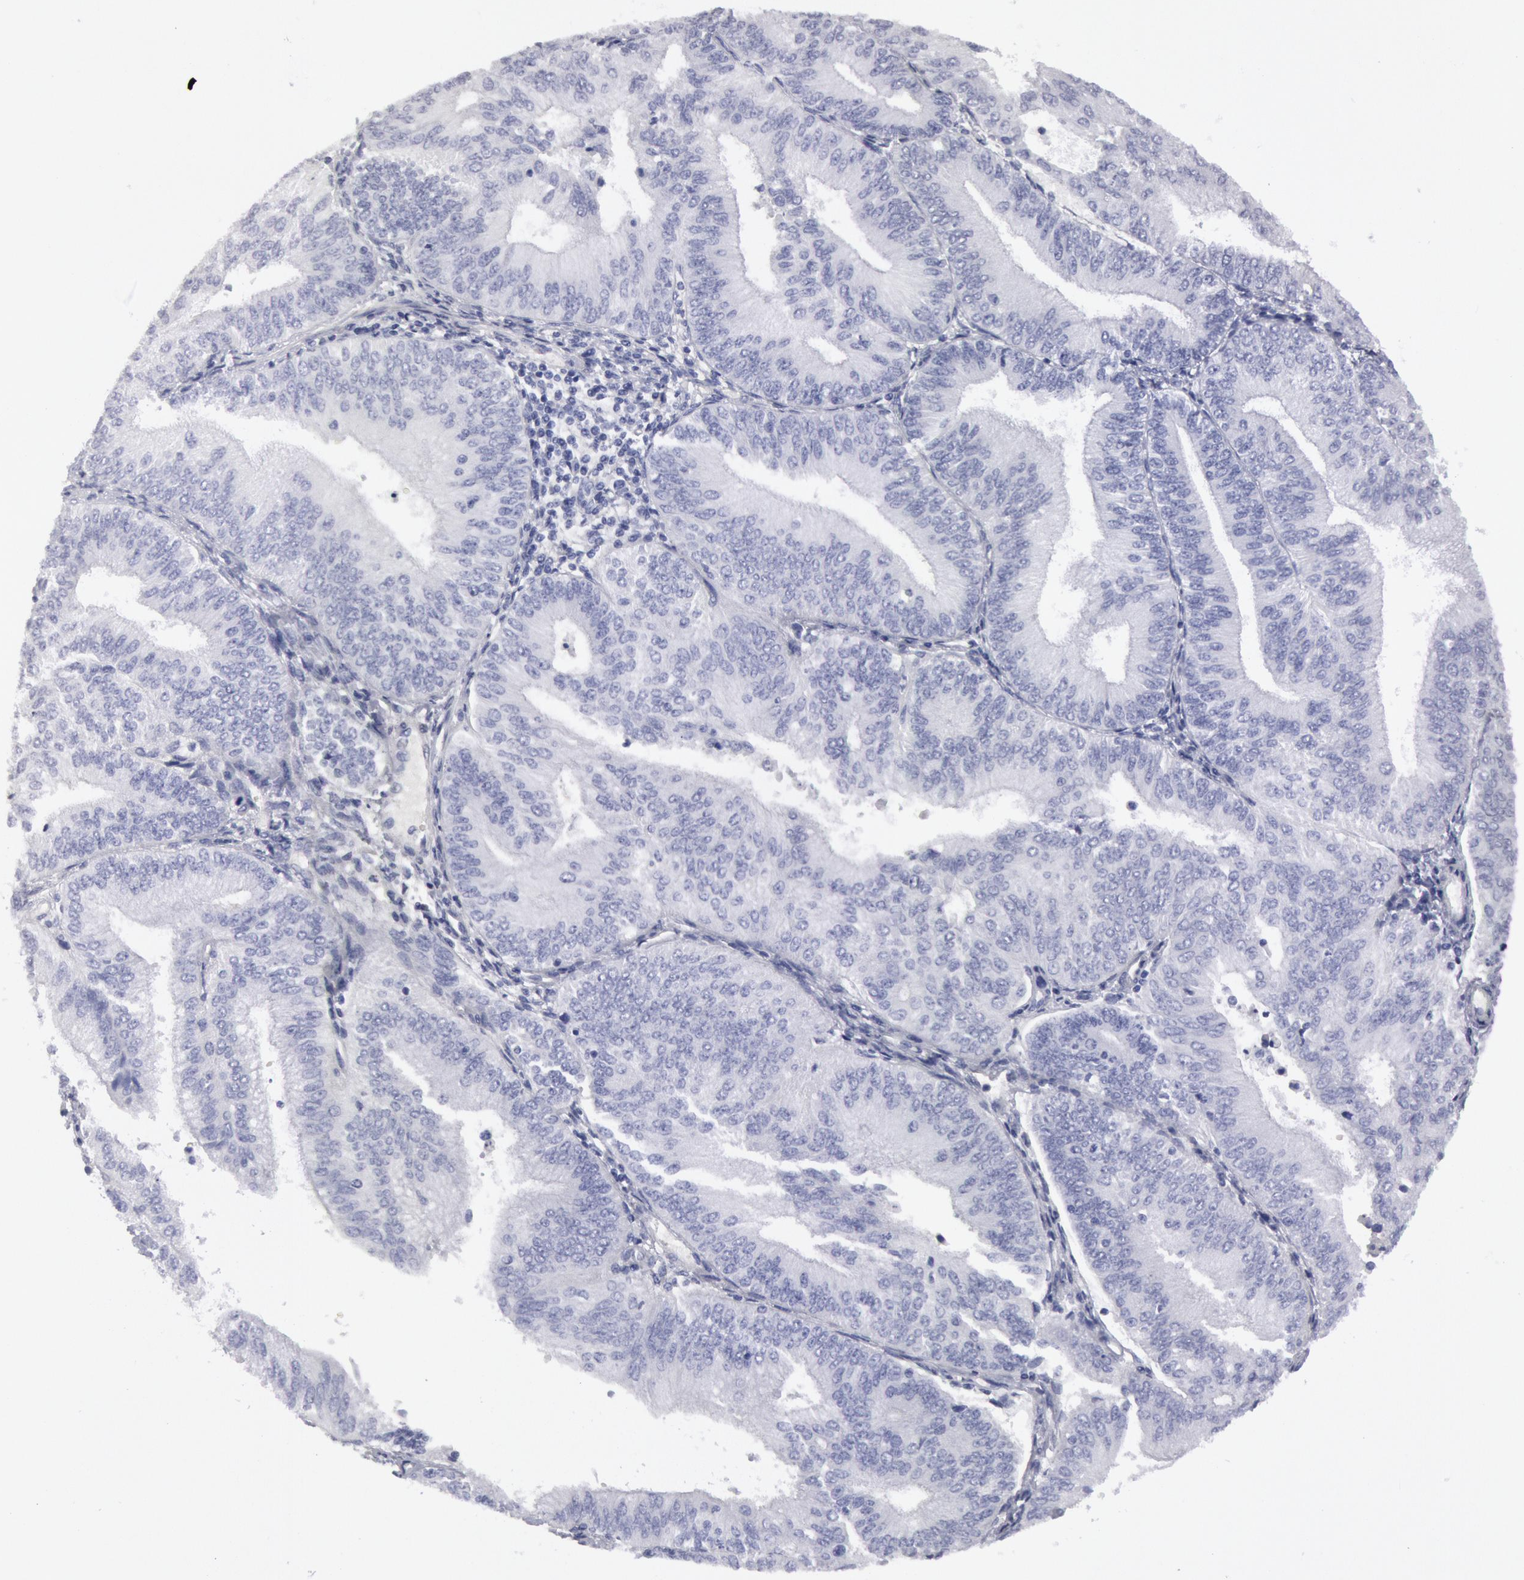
{"staining": {"intensity": "negative", "quantity": "none", "location": "none"}, "tissue": "endometrial cancer", "cell_type": "Tumor cells", "image_type": "cancer", "snomed": [{"axis": "morphology", "description": "Adenocarcinoma, NOS"}, {"axis": "topography", "description": "Endometrium"}], "caption": "DAB (3,3'-diaminobenzidine) immunohistochemical staining of endometrial cancer demonstrates no significant staining in tumor cells.", "gene": "FHL1", "patient": {"sex": "female", "age": 55}}